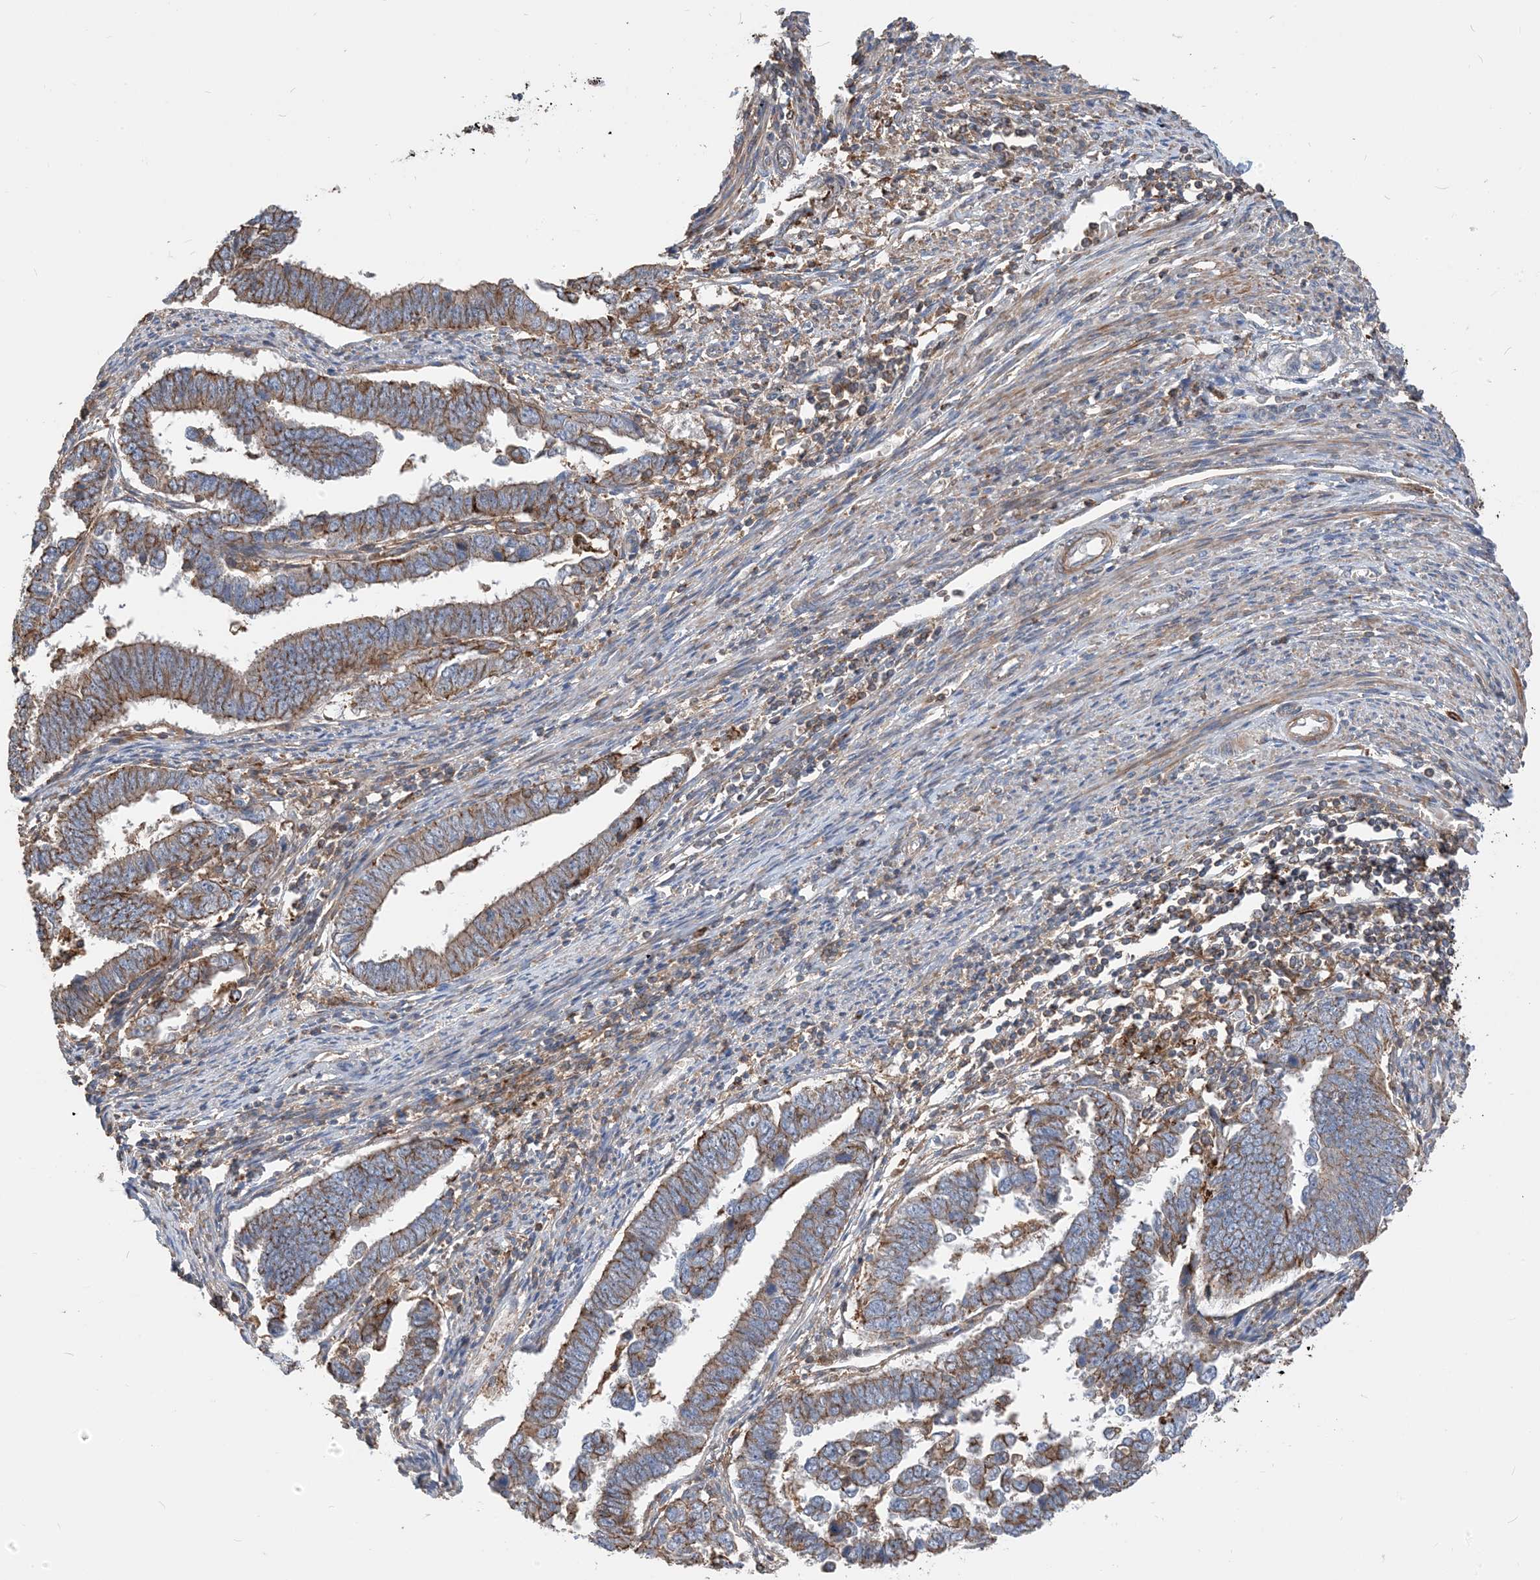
{"staining": {"intensity": "moderate", "quantity": "25%-75%", "location": "cytoplasmic/membranous"}, "tissue": "endometrial cancer", "cell_type": "Tumor cells", "image_type": "cancer", "snomed": [{"axis": "morphology", "description": "Adenocarcinoma, NOS"}, {"axis": "topography", "description": "Endometrium"}], "caption": "Endometrial adenocarcinoma tissue demonstrates moderate cytoplasmic/membranous positivity in about 25%-75% of tumor cells", "gene": "PARVG", "patient": {"sex": "female", "age": 75}}